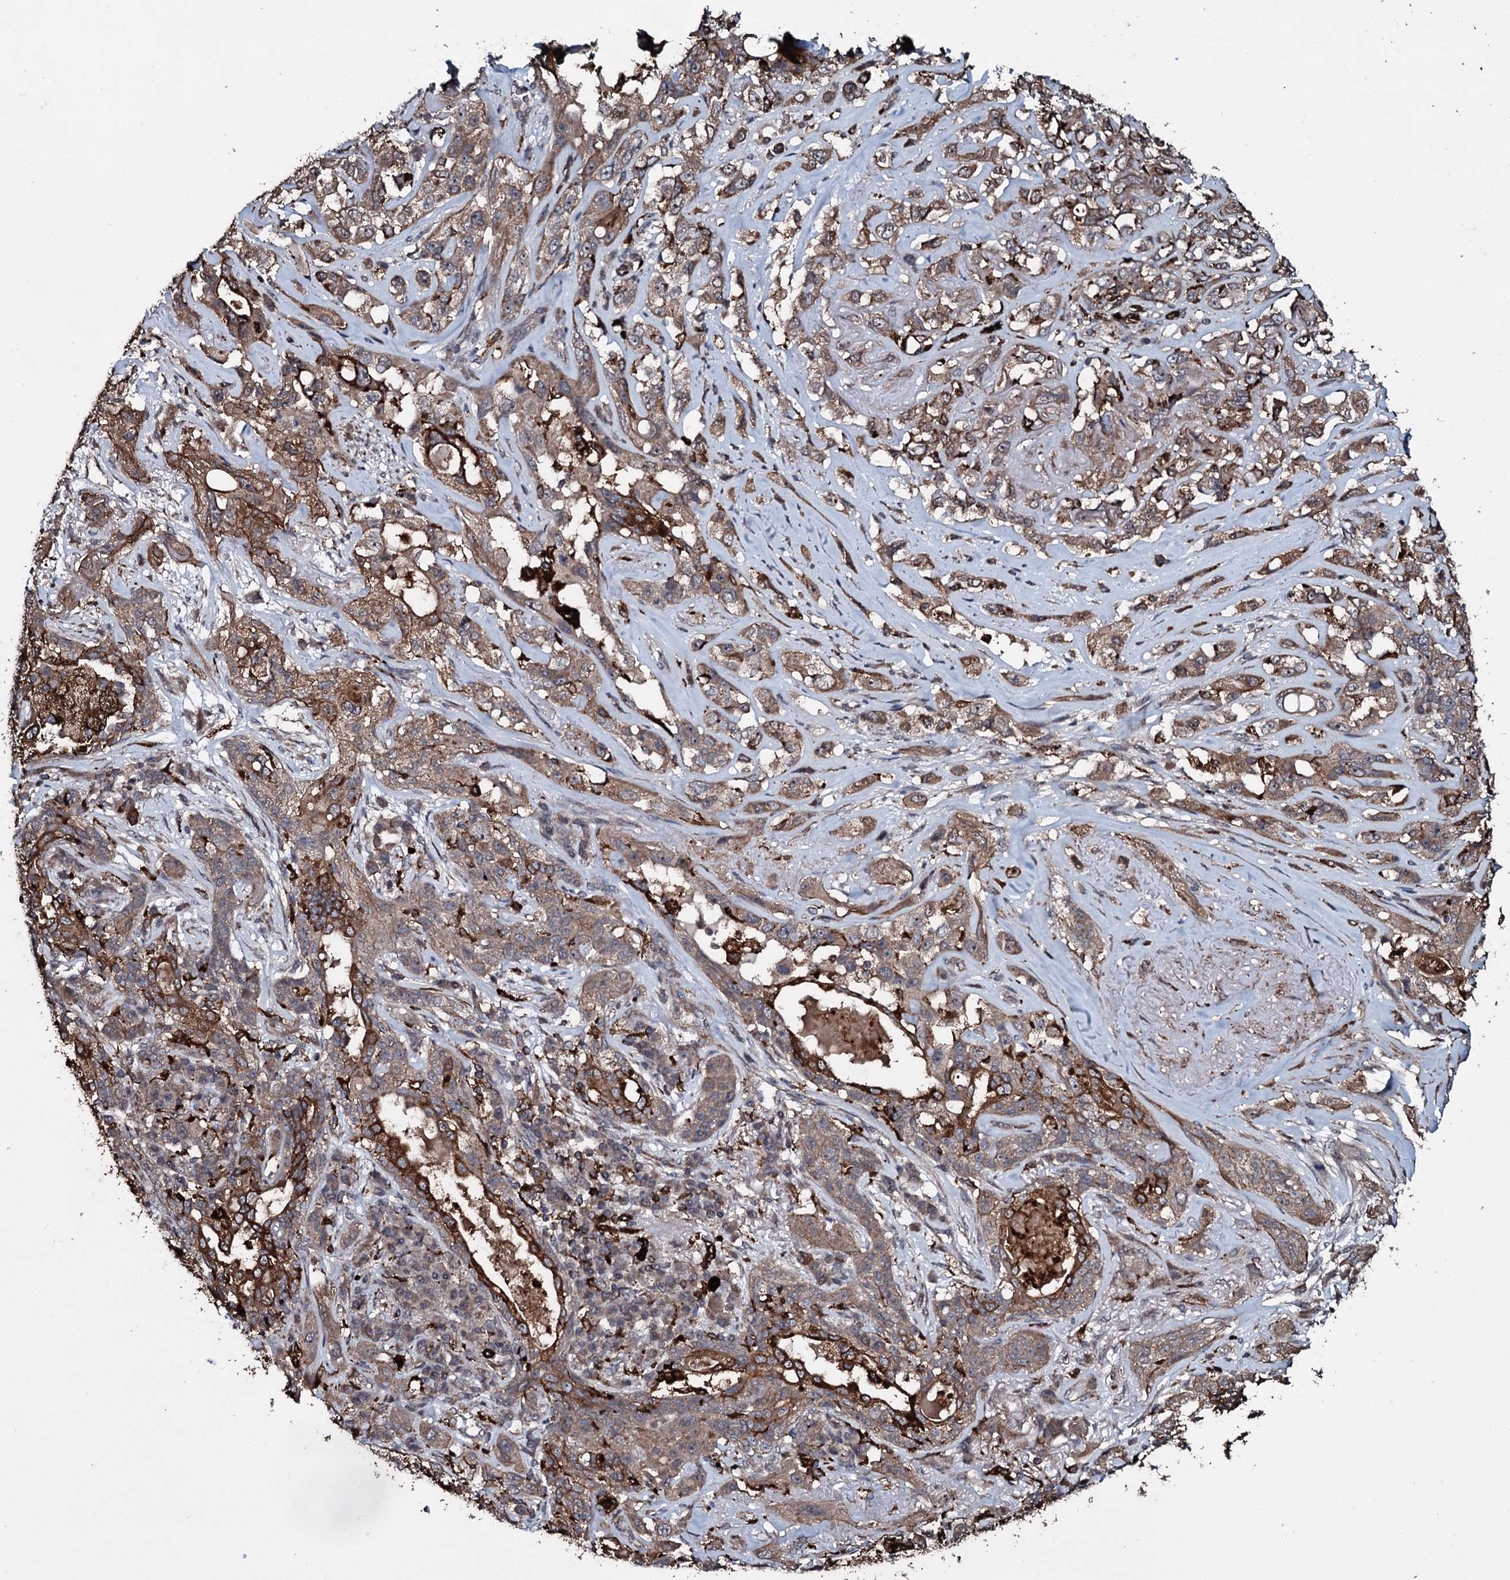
{"staining": {"intensity": "moderate", "quantity": "25%-75%", "location": "cytoplasmic/membranous"}, "tissue": "lung cancer", "cell_type": "Tumor cells", "image_type": "cancer", "snomed": [{"axis": "morphology", "description": "Squamous cell carcinoma, NOS"}, {"axis": "topography", "description": "Lung"}], "caption": "Lung squamous cell carcinoma stained for a protein exhibits moderate cytoplasmic/membranous positivity in tumor cells.", "gene": "TPGS2", "patient": {"sex": "female", "age": 70}}